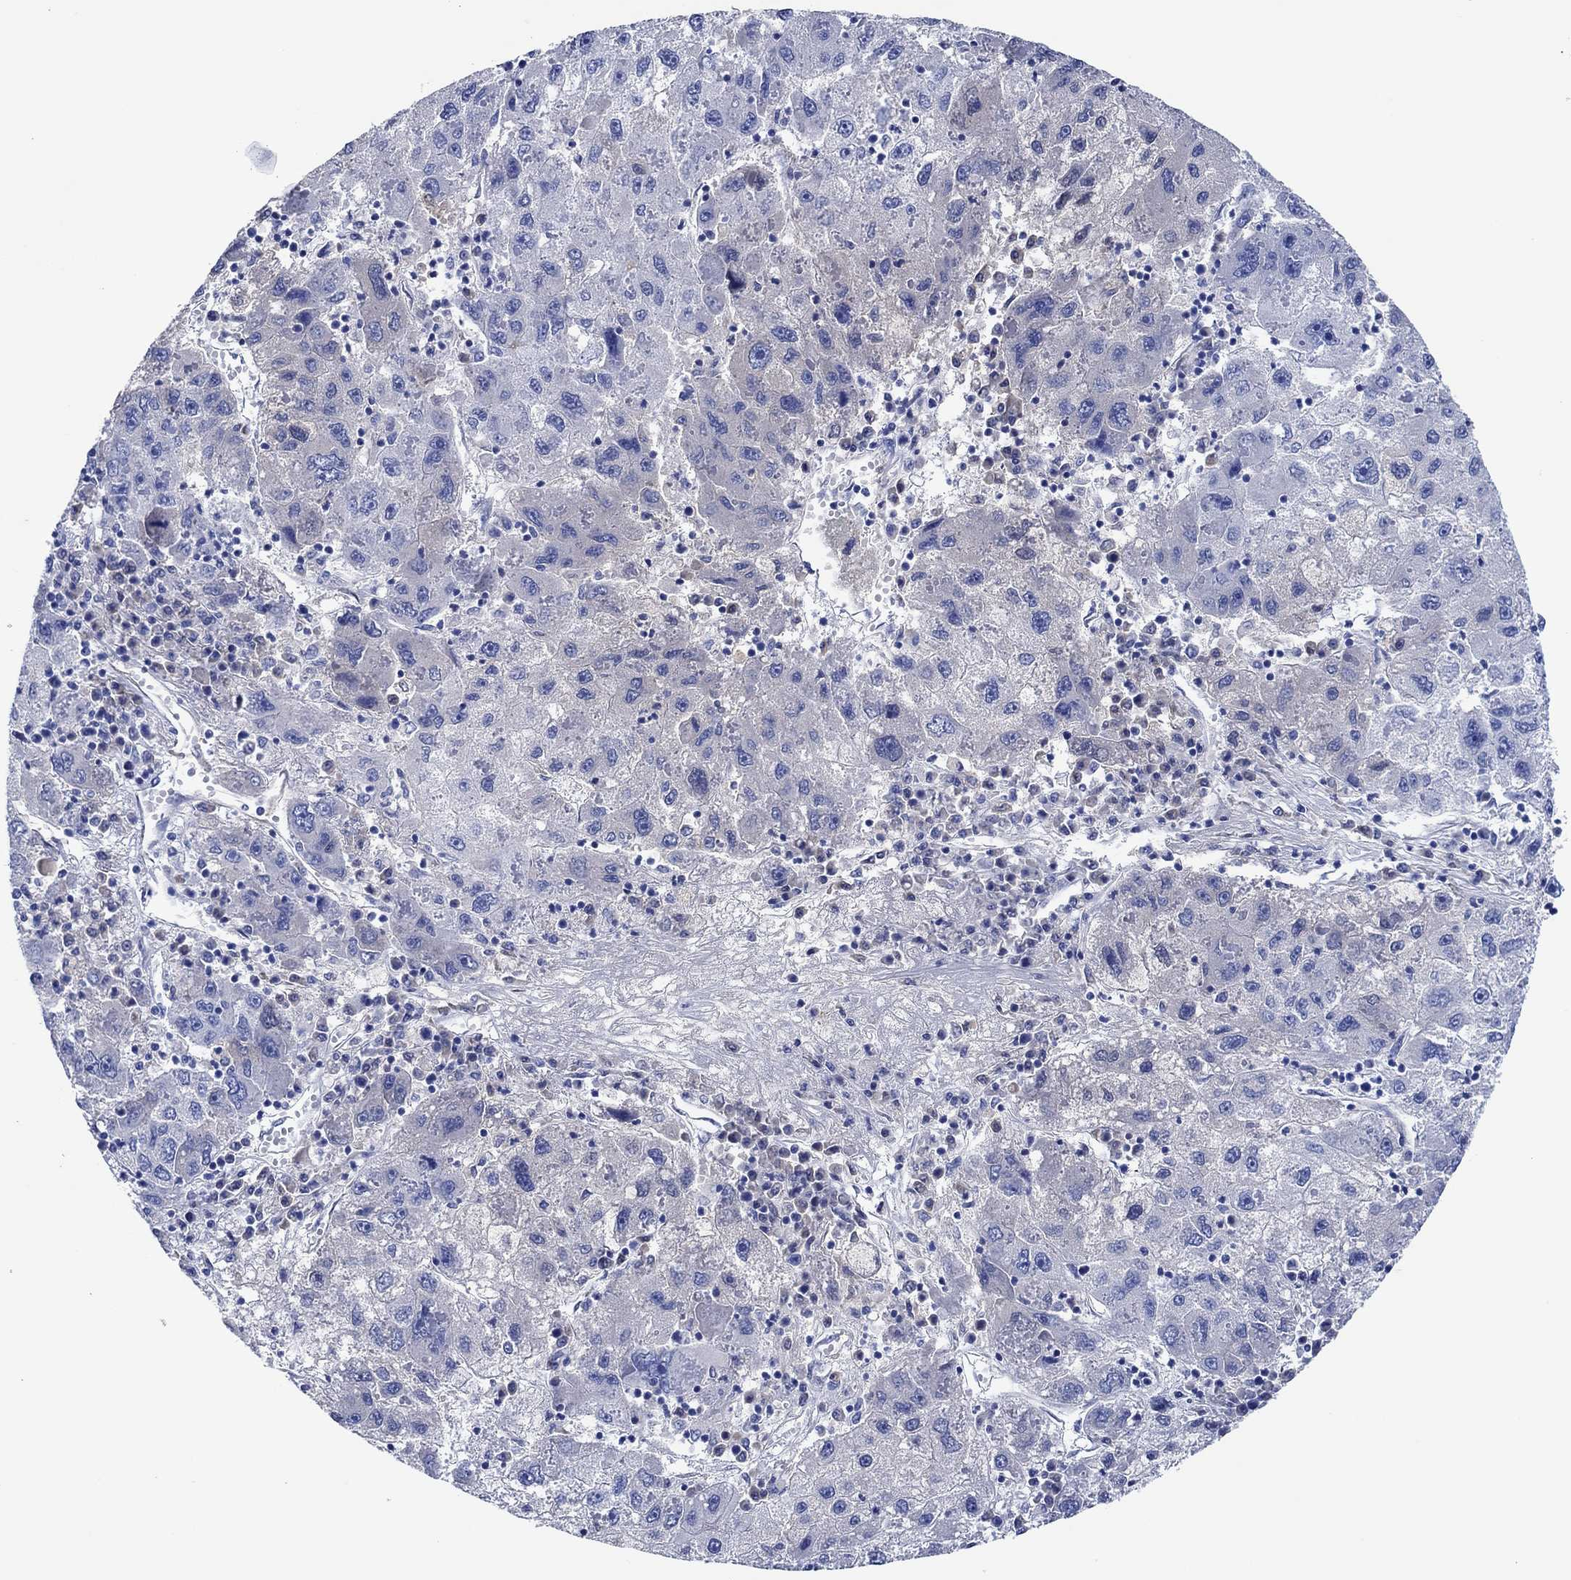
{"staining": {"intensity": "negative", "quantity": "none", "location": "none"}, "tissue": "liver cancer", "cell_type": "Tumor cells", "image_type": "cancer", "snomed": [{"axis": "morphology", "description": "Carcinoma, Hepatocellular, NOS"}, {"axis": "topography", "description": "Liver"}], "caption": "This is a histopathology image of immunohistochemistry staining of liver hepatocellular carcinoma, which shows no staining in tumor cells. The staining is performed using DAB (3,3'-diaminobenzidine) brown chromogen with nuclei counter-stained in using hematoxylin.", "gene": "CPNE6", "patient": {"sex": "male", "age": 75}}